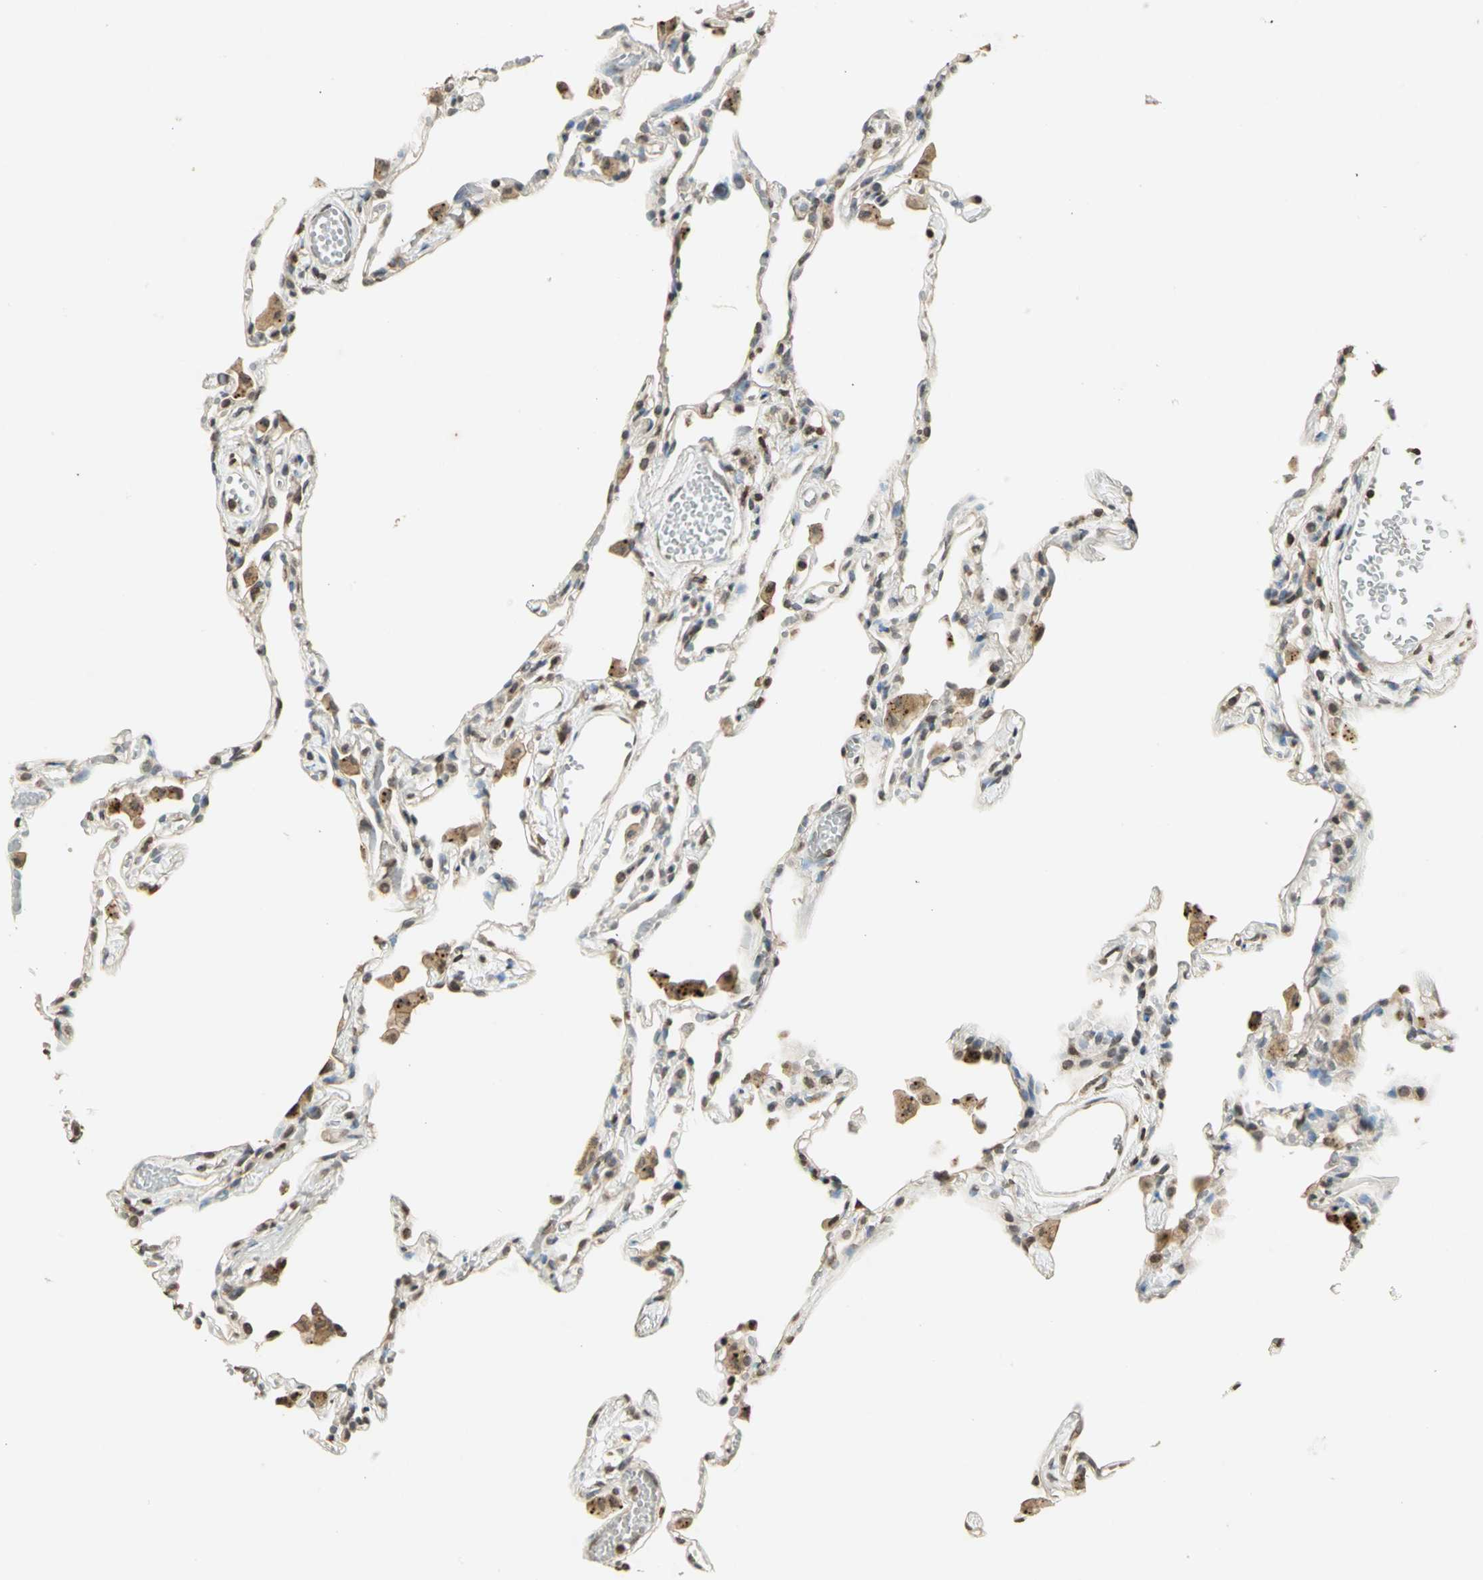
{"staining": {"intensity": "weak", "quantity": "25%-75%", "location": "cytoplasmic/membranous"}, "tissue": "lung", "cell_type": "Alveolar cells", "image_type": "normal", "snomed": [{"axis": "morphology", "description": "Normal tissue, NOS"}, {"axis": "topography", "description": "Lung"}], "caption": "Immunohistochemistry of benign human lung demonstrates low levels of weak cytoplasmic/membranous positivity in approximately 25%-75% of alveolar cells.", "gene": "IL16", "patient": {"sex": "female", "age": 49}}